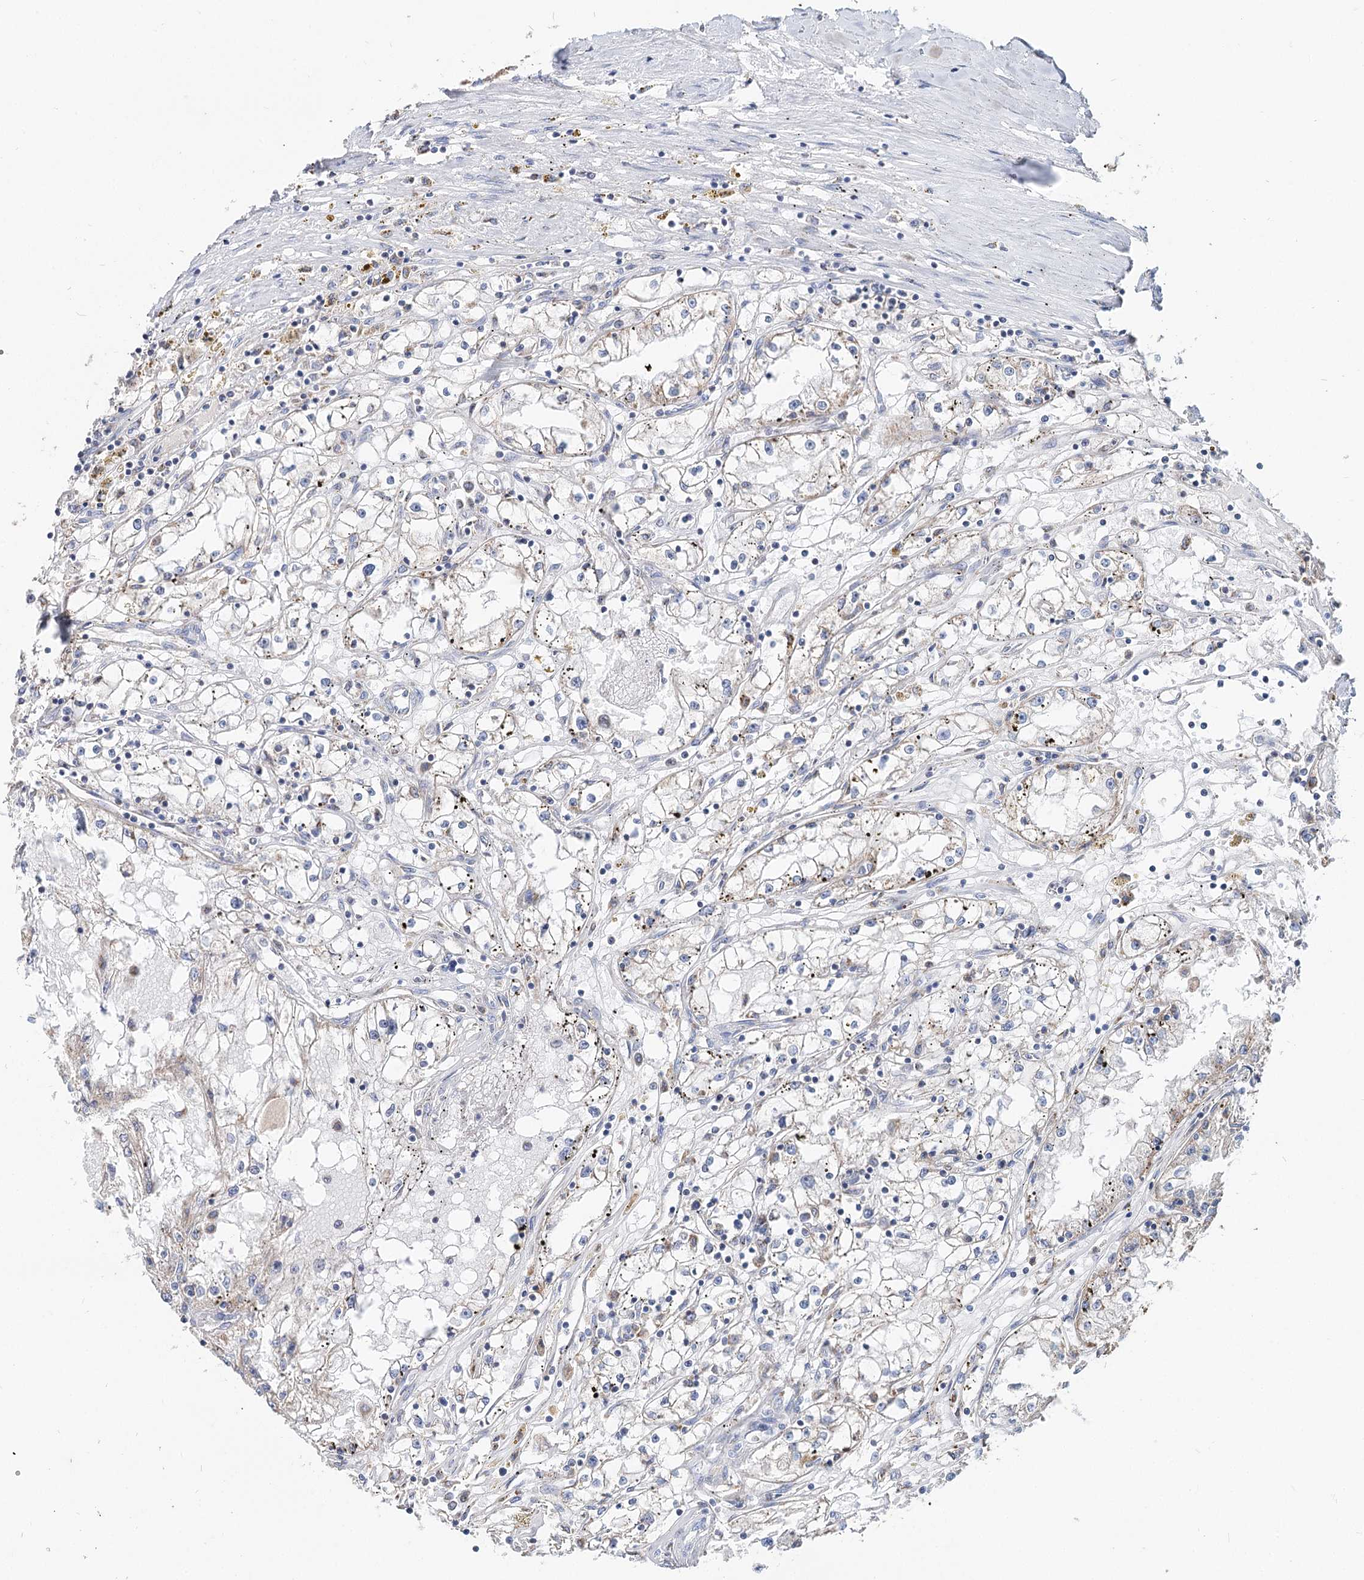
{"staining": {"intensity": "negative", "quantity": "none", "location": "none"}, "tissue": "renal cancer", "cell_type": "Tumor cells", "image_type": "cancer", "snomed": [{"axis": "morphology", "description": "Adenocarcinoma, NOS"}, {"axis": "topography", "description": "Kidney"}], "caption": "DAB (3,3'-diaminobenzidine) immunohistochemical staining of human renal cancer shows no significant expression in tumor cells.", "gene": "MCCC2", "patient": {"sex": "male", "age": 56}}